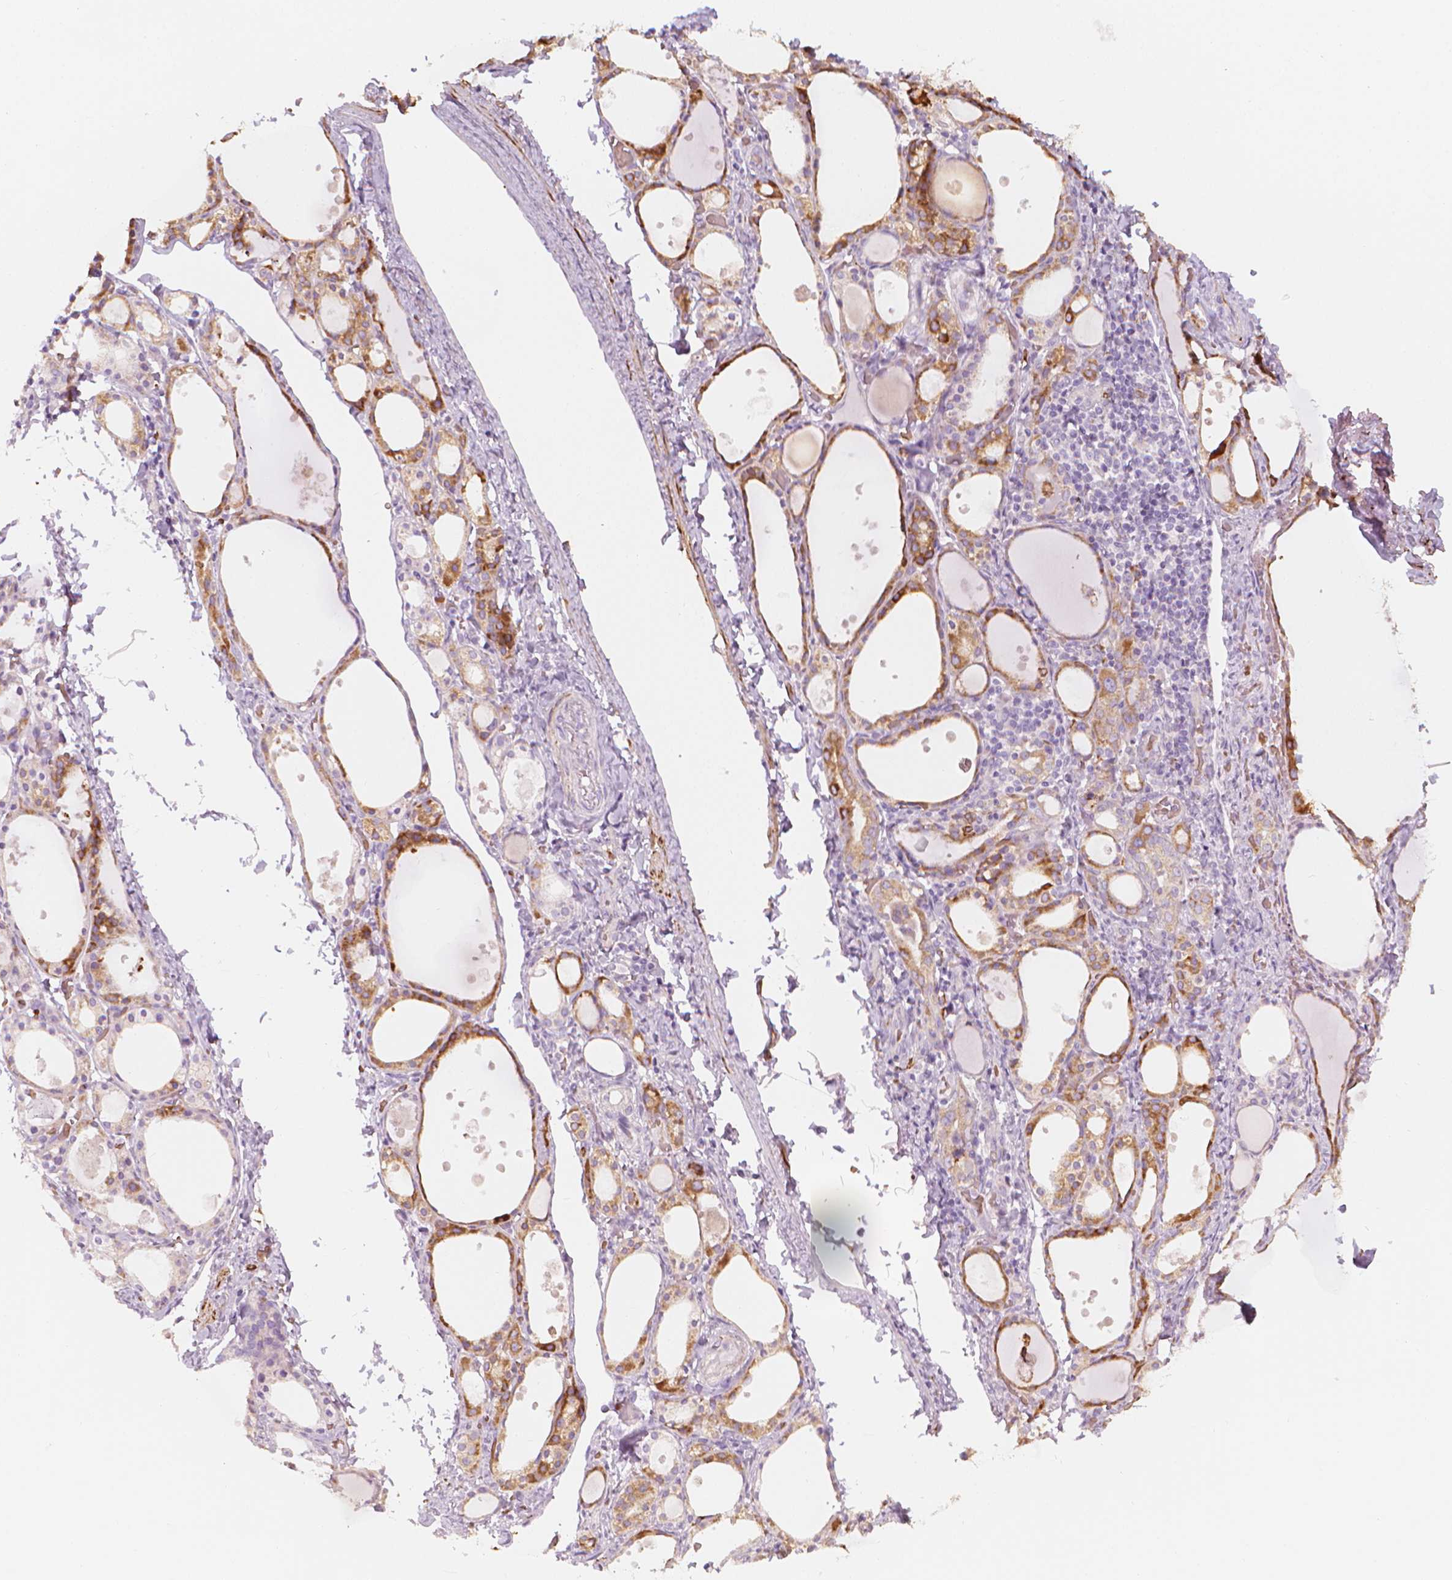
{"staining": {"intensity": "moderate", "quantity": "25%-75%", "location": "cytoplasmic/membranous"}, "tissue": "thyroid gland", "cell_type": "Glandular cells", "image_type": "normal", "snomed": [{"axis": "morphology", "description": "Normal tissue, NOS"}, {"axis": "topography", "description": "Thyroid gland"}], "caption": "Human thyroid gland stained for a protein (brown) shows moderate cytoplasmic/membranous positive positivity in about 25%-75% of glandular cells.", "gene": "CES1", "patient": {"sex": "male", "age": 68}}